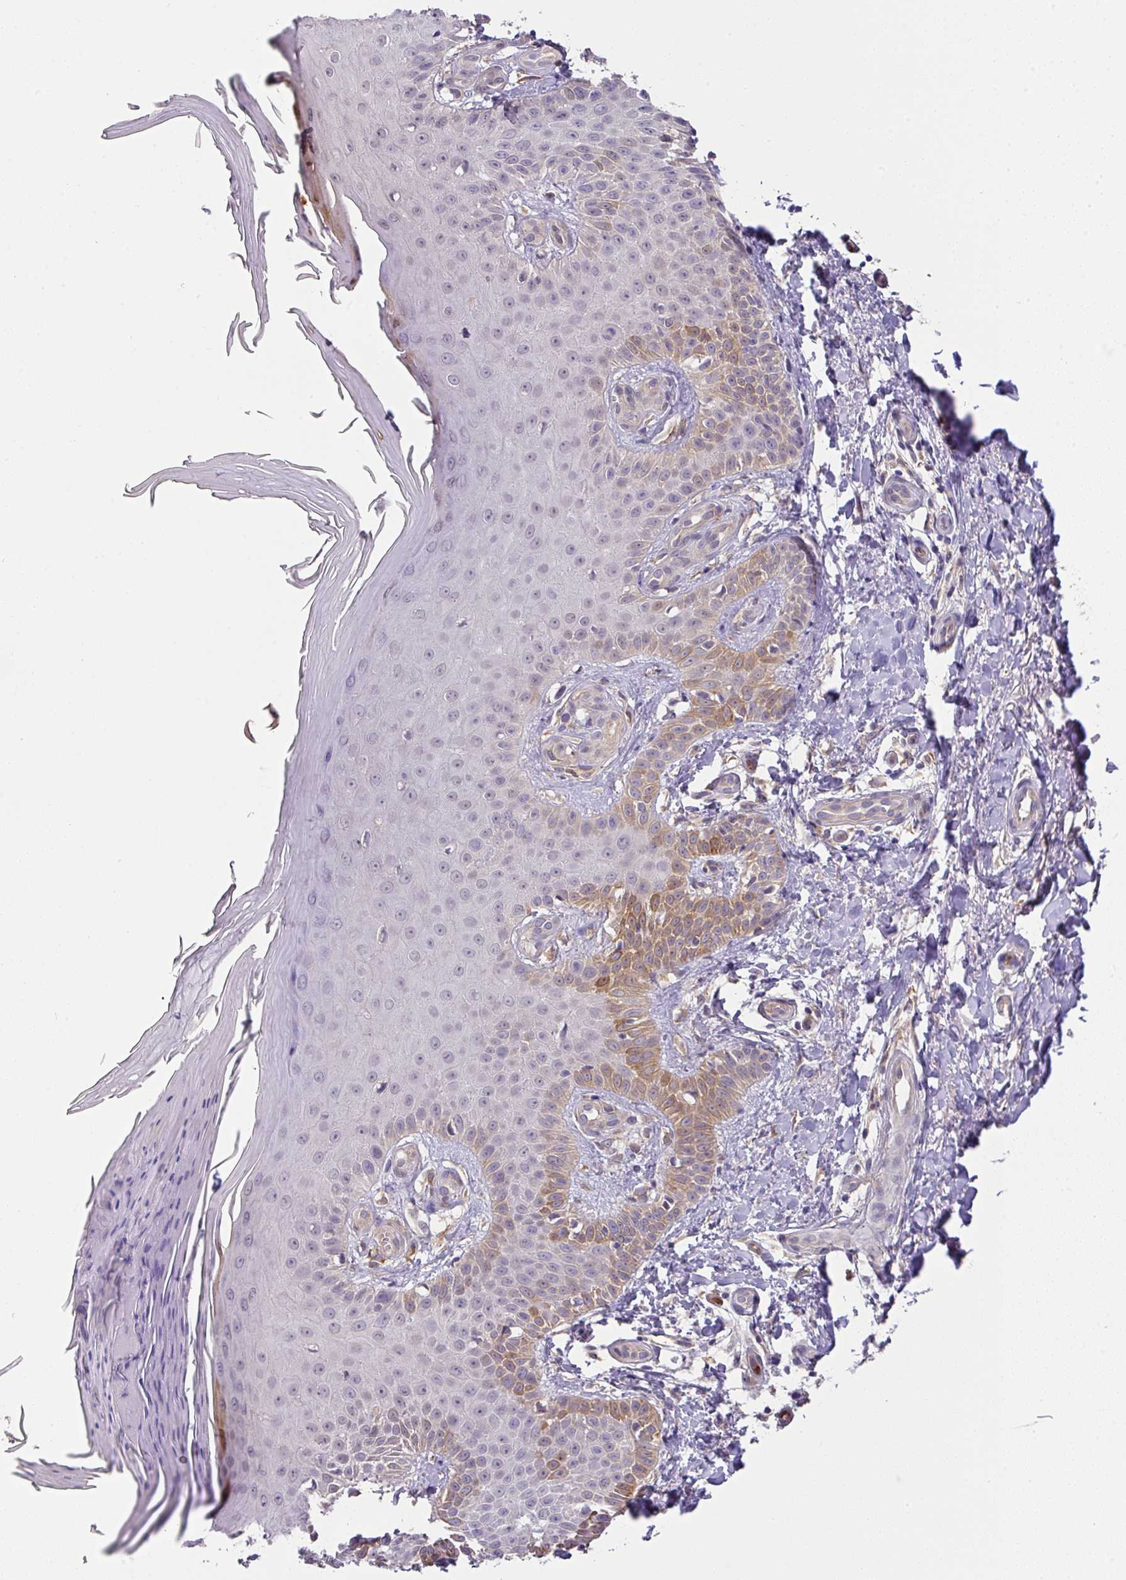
{"staining": {"intensity": "weak", "quantity": ">75%", "location": "cytoplasmic/membranous"}, "tissue": "skin", "cell_type": "Fibroblasts", "image_type": "normal", "snomed": [{"axis": "morphology", "description": "Normal tissue, NOS"}, {"axis": "topography", "description": "Skin"}], "caption": "Weak cytoplasmic/membranous positivity for a protein is identified in about >75% of fibroblasts of normal skin using IHC.", "gene": "GCNT7", "patient": {"sex": "male", "age": 81}}